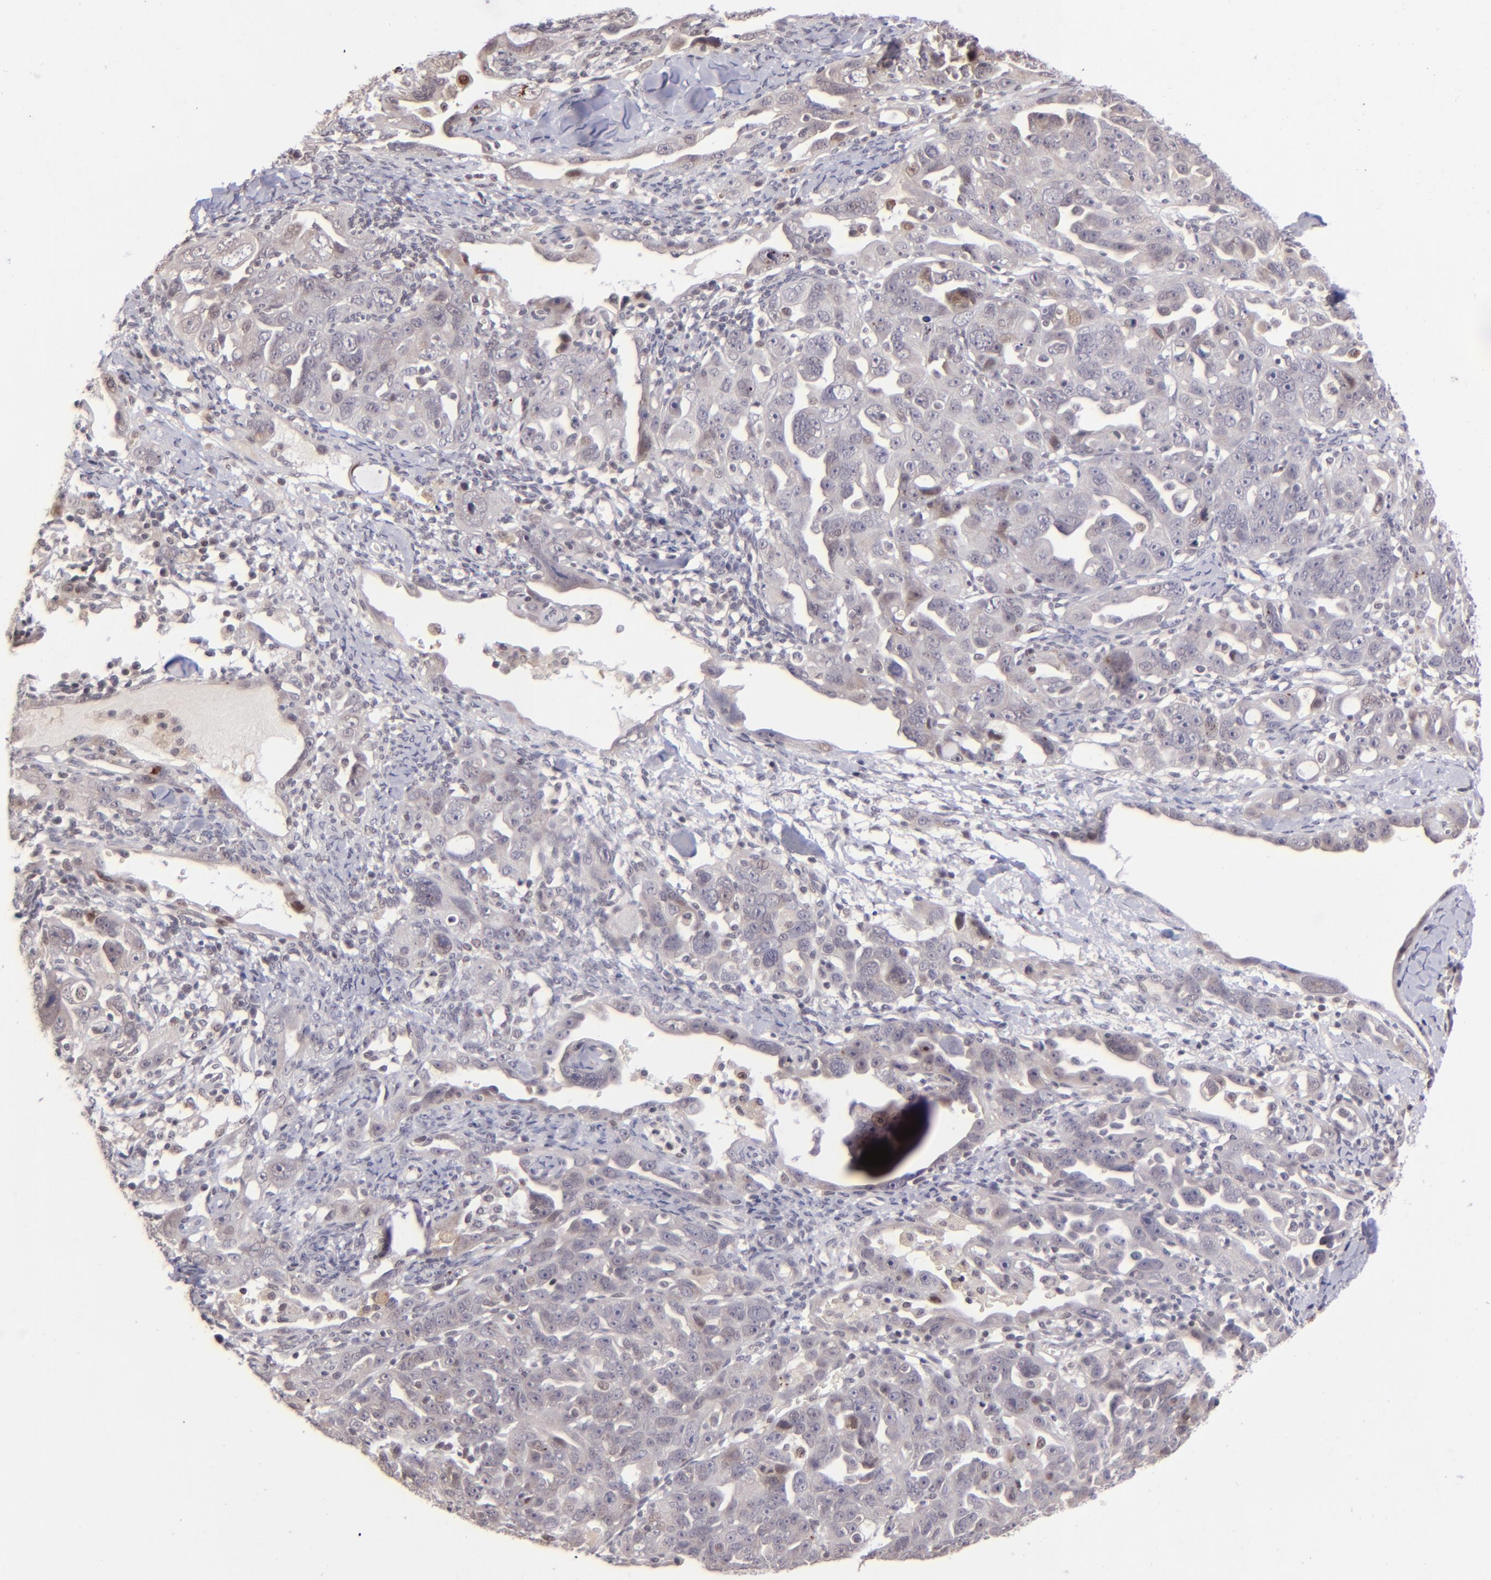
{"staining": {"intensity": "weak", "quantity": "<25%", "location": "nuclear"}, "tissue": "ovarian cancer", "cell_type": "Tumor cells", "image_type": "cancer", "snomed": [{"axis": "morphology", "description": "Cystadenocarcinoma, serous, NOS"}, {"axis": "topography", "description": "Ovary"}], "caption": "Ovarian cancer was stained to show a protein in brown. There is no significant expression in tumor cells.", "gene": "RARB", "patient": {"sex": "female", "age": 66}}